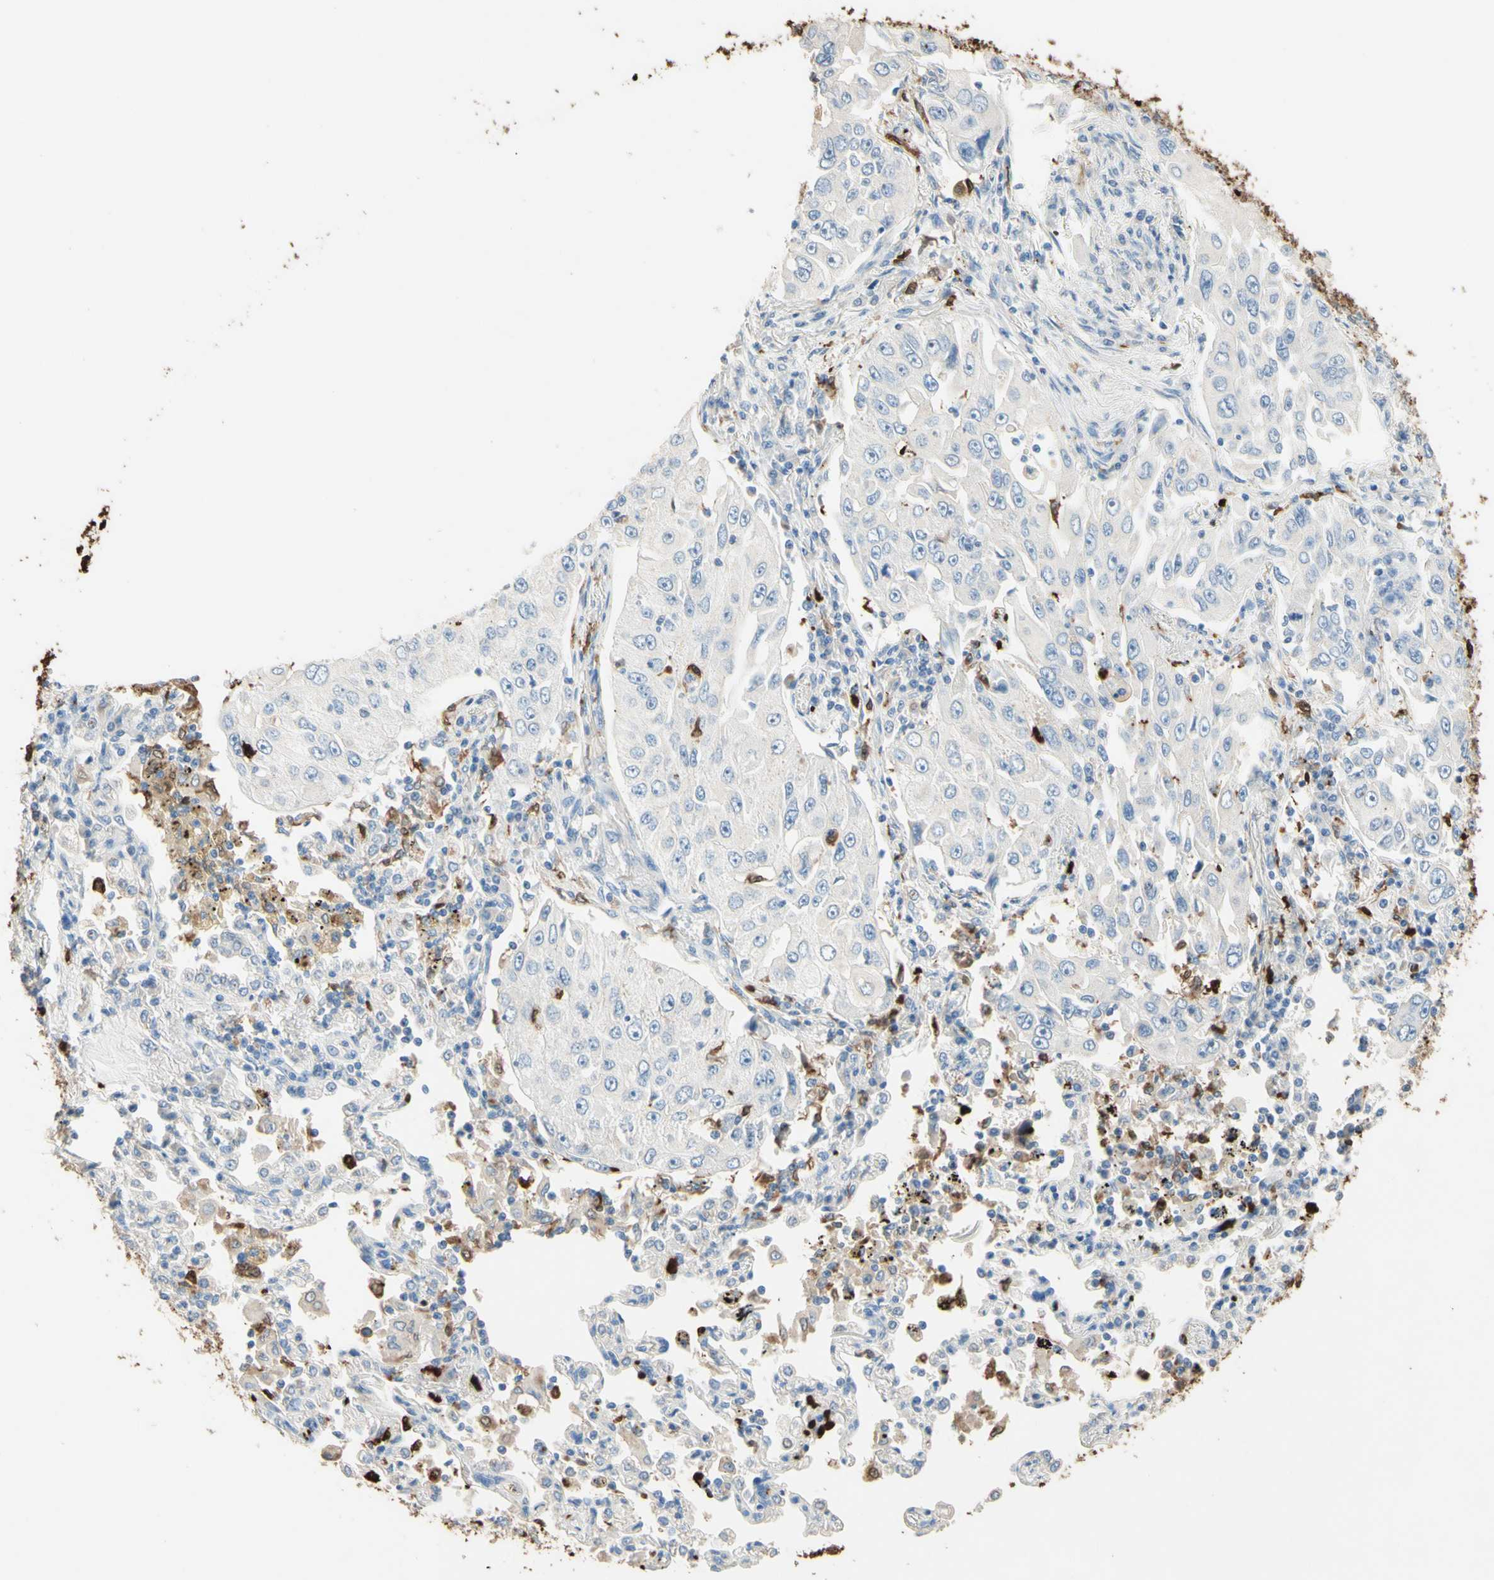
{"staining": {"intensity": "negative", "quantity": "none", "location": "none"}, "tissue": "lung cancer", "cell_type": "Tumor cells", "image_type": "cancer", "snomed": [{"axis": "morphology", "description": "Adenocarcinoma, NOS"}, {"axis": "topography", "description": "Lung"}], "caption": "The immunohistochemistry (IHC) histopathology image has no significant staining in tumor cells of lung adenocarcinoma tissue.", "gene": "NFKBIZ", "patient": {"sex": "male", "age": 84}}